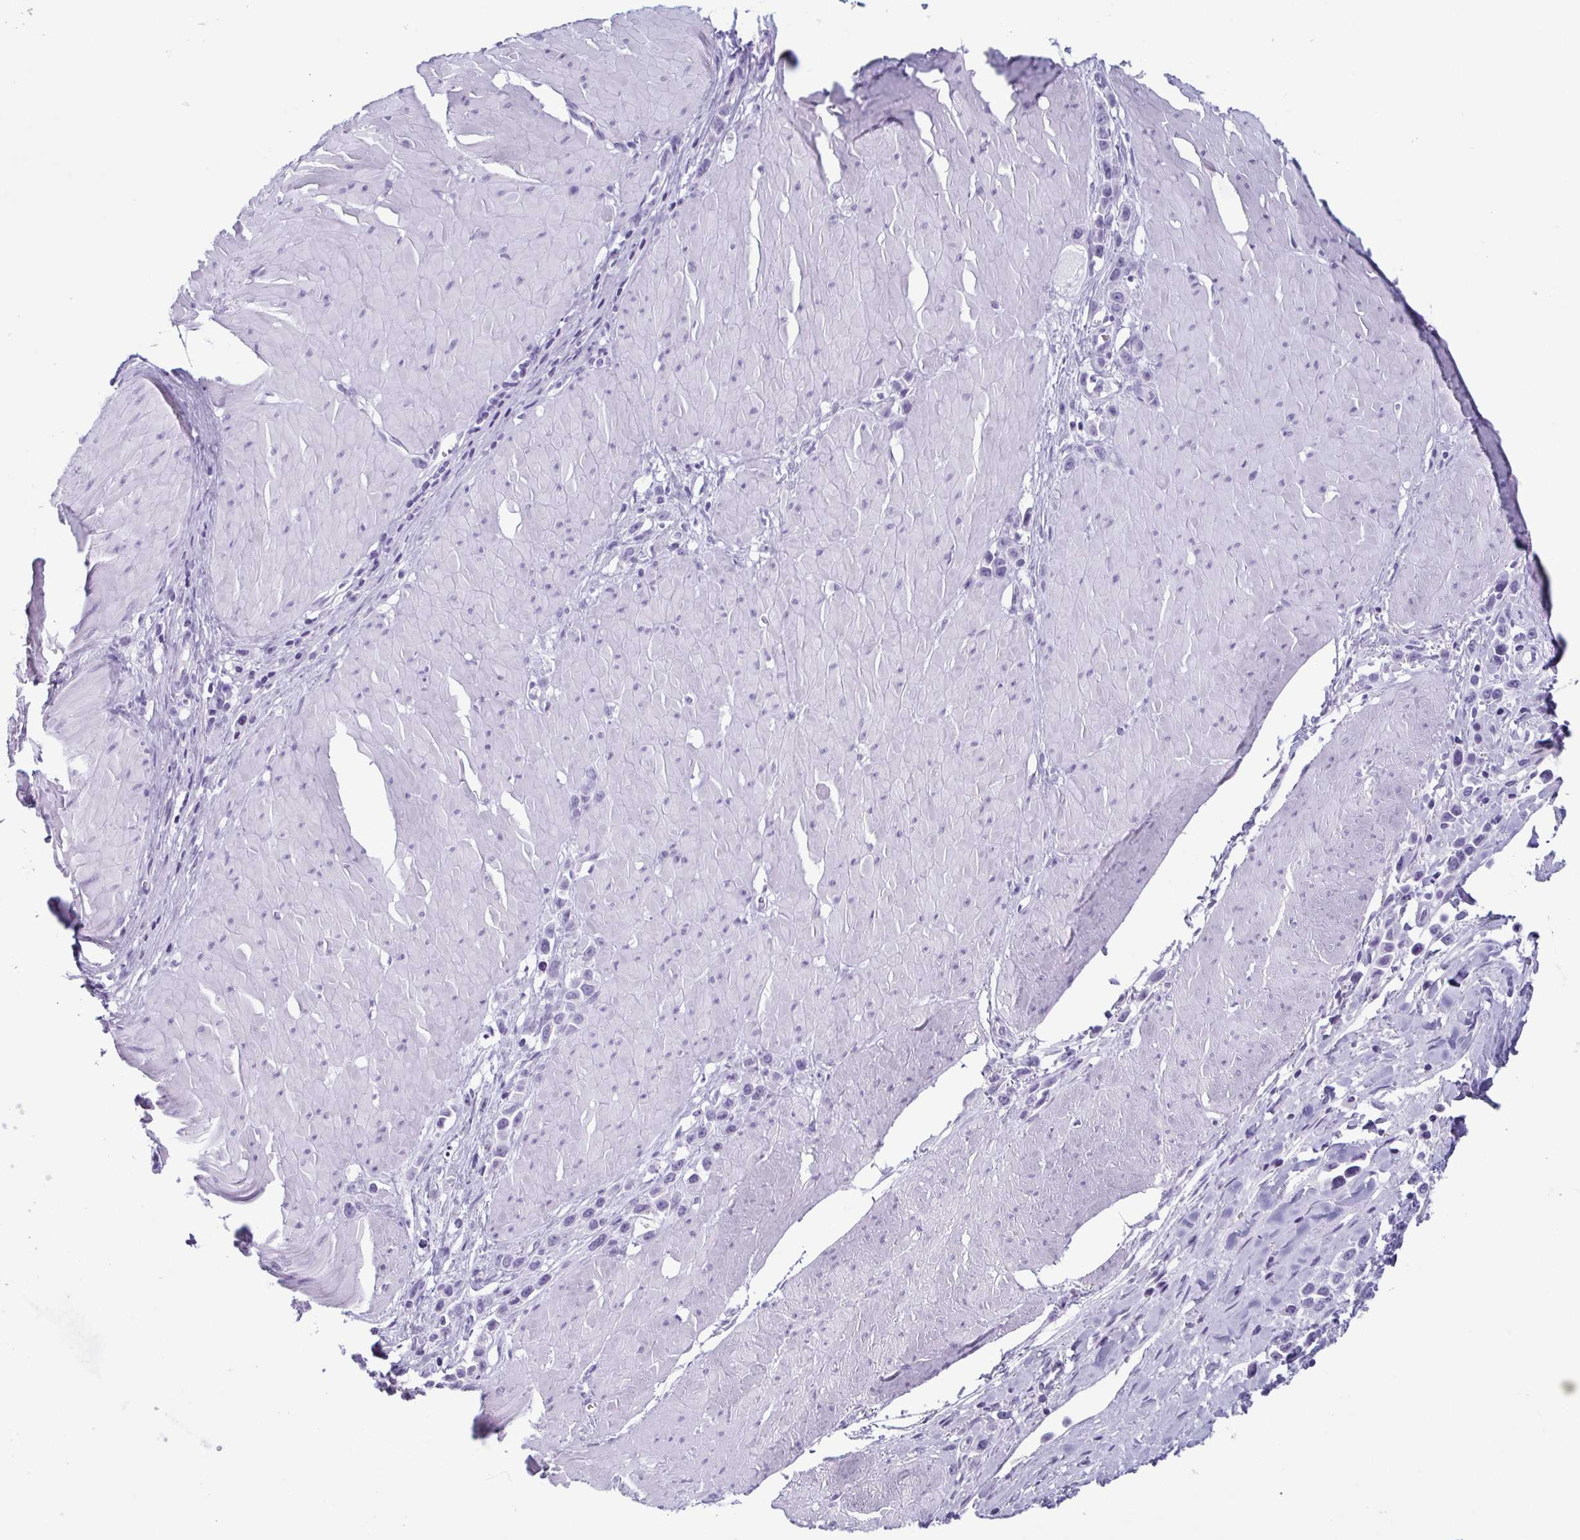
{"staining": {"intensity": "negative", "quantity": "none", "location": "none"}, "tissue": "stomach cancer", "cell_type": "Tumor cells", "image_type": "cancer", "snomed": [{"axis": "morphology", "description": "Adenocarcinoma, NOS"}, {"axis": "topography", "description": "Stomach"}], "caption": "IHC histopathology image of human adenocarcinoma (stomach) stained for a protein (brown), which reveals no expression in tumor cells. (Brightfield microscopy of DAB (3,3'-diaminobenzidine) IHC at high magnification).", "gene": "ENKUR", "patient": {"sex": "male", "age": 47}}